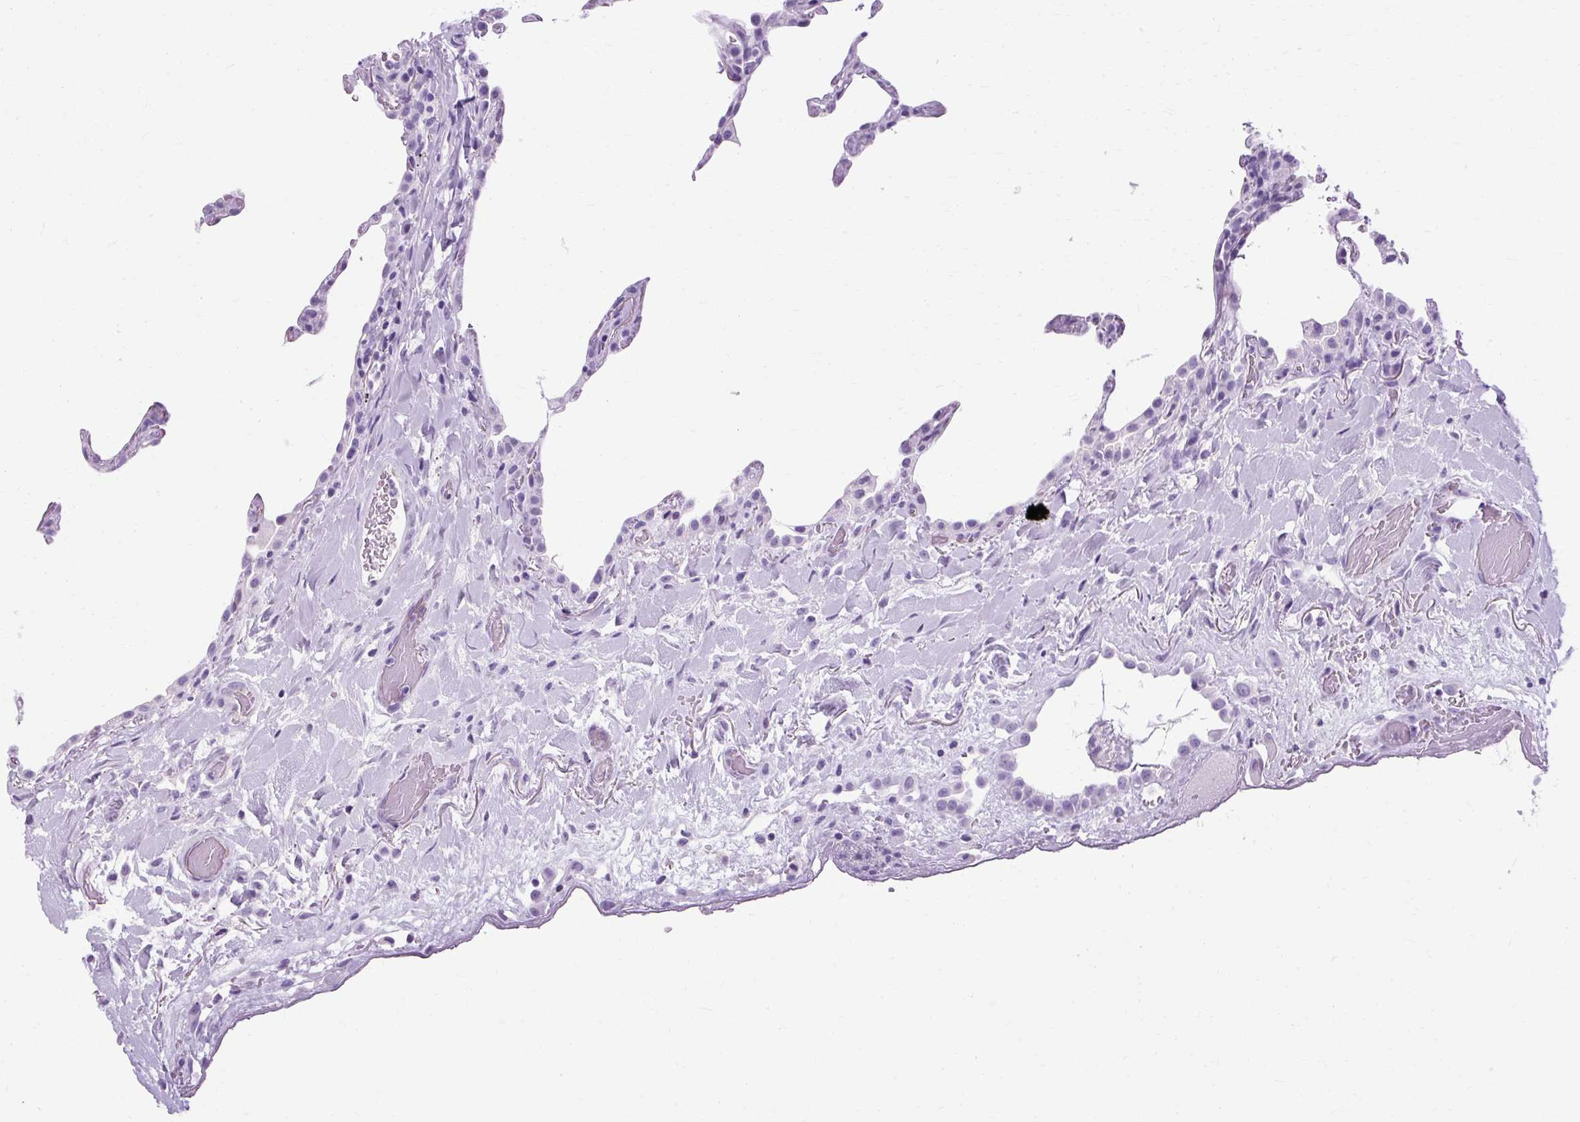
{"staining": {"intensity": "negative", "quantity": "none", "location": "none"}, "tissue": "lung", "cell_type": "Alveolar cells", "image_type": "normal", "snomed": [{"axis": "morphology", "description": "Normal tissue, NOS"}, {"axis": "topography", "description": "Lung"}], "caption": "IHC of benign human lung shows no staining in alveolar cells. (Brightfield microscopy of DAB IHC at high magnification).", "gene": "B3GNT4", "patient": {"sex": "female", "age": 57}}